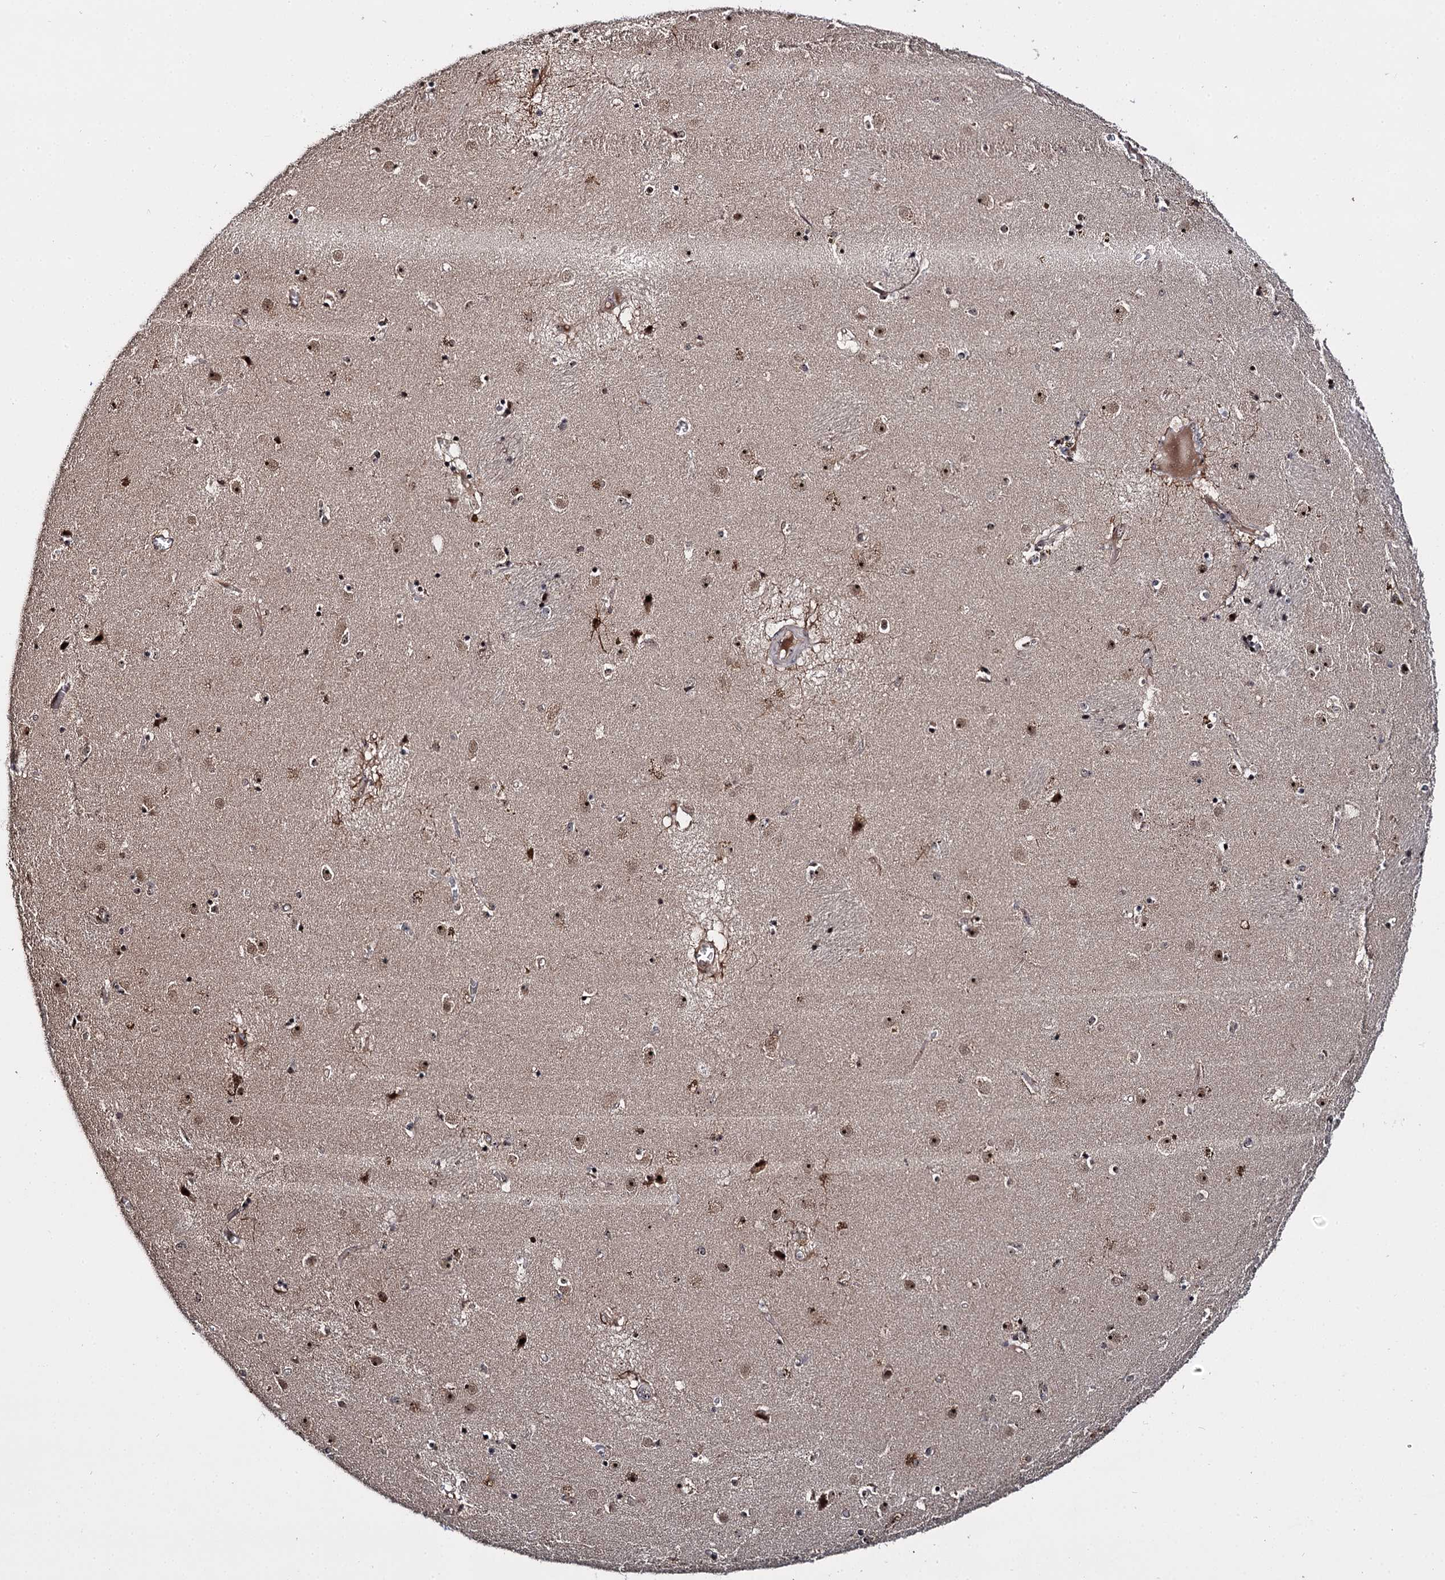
{"staining": {"intensity": "moderate", "quantity": ">75%", "location": "nuclear"}, "tissue": "caudate", "cell_type": "Glial cells", "image_type": "normal", "snomed": [{"axis": "morphology", "description": "Normal tissue, NOS"}, {"axis": "topography", "description": "Lateral ventricle wall"}], "caption": "Immunohistochemistry of unremarkable caudate displays medium levels of moderate nuclear staining in about >75% of glial cells. (Stains: DAB (3,3'-diaminobenzidine) in brown, nuclei in blue, Microscopy: brightfield microscopy at high magnification).", "gene": "SUPT20H", "patient": {"sex": "male", "age": 70}}